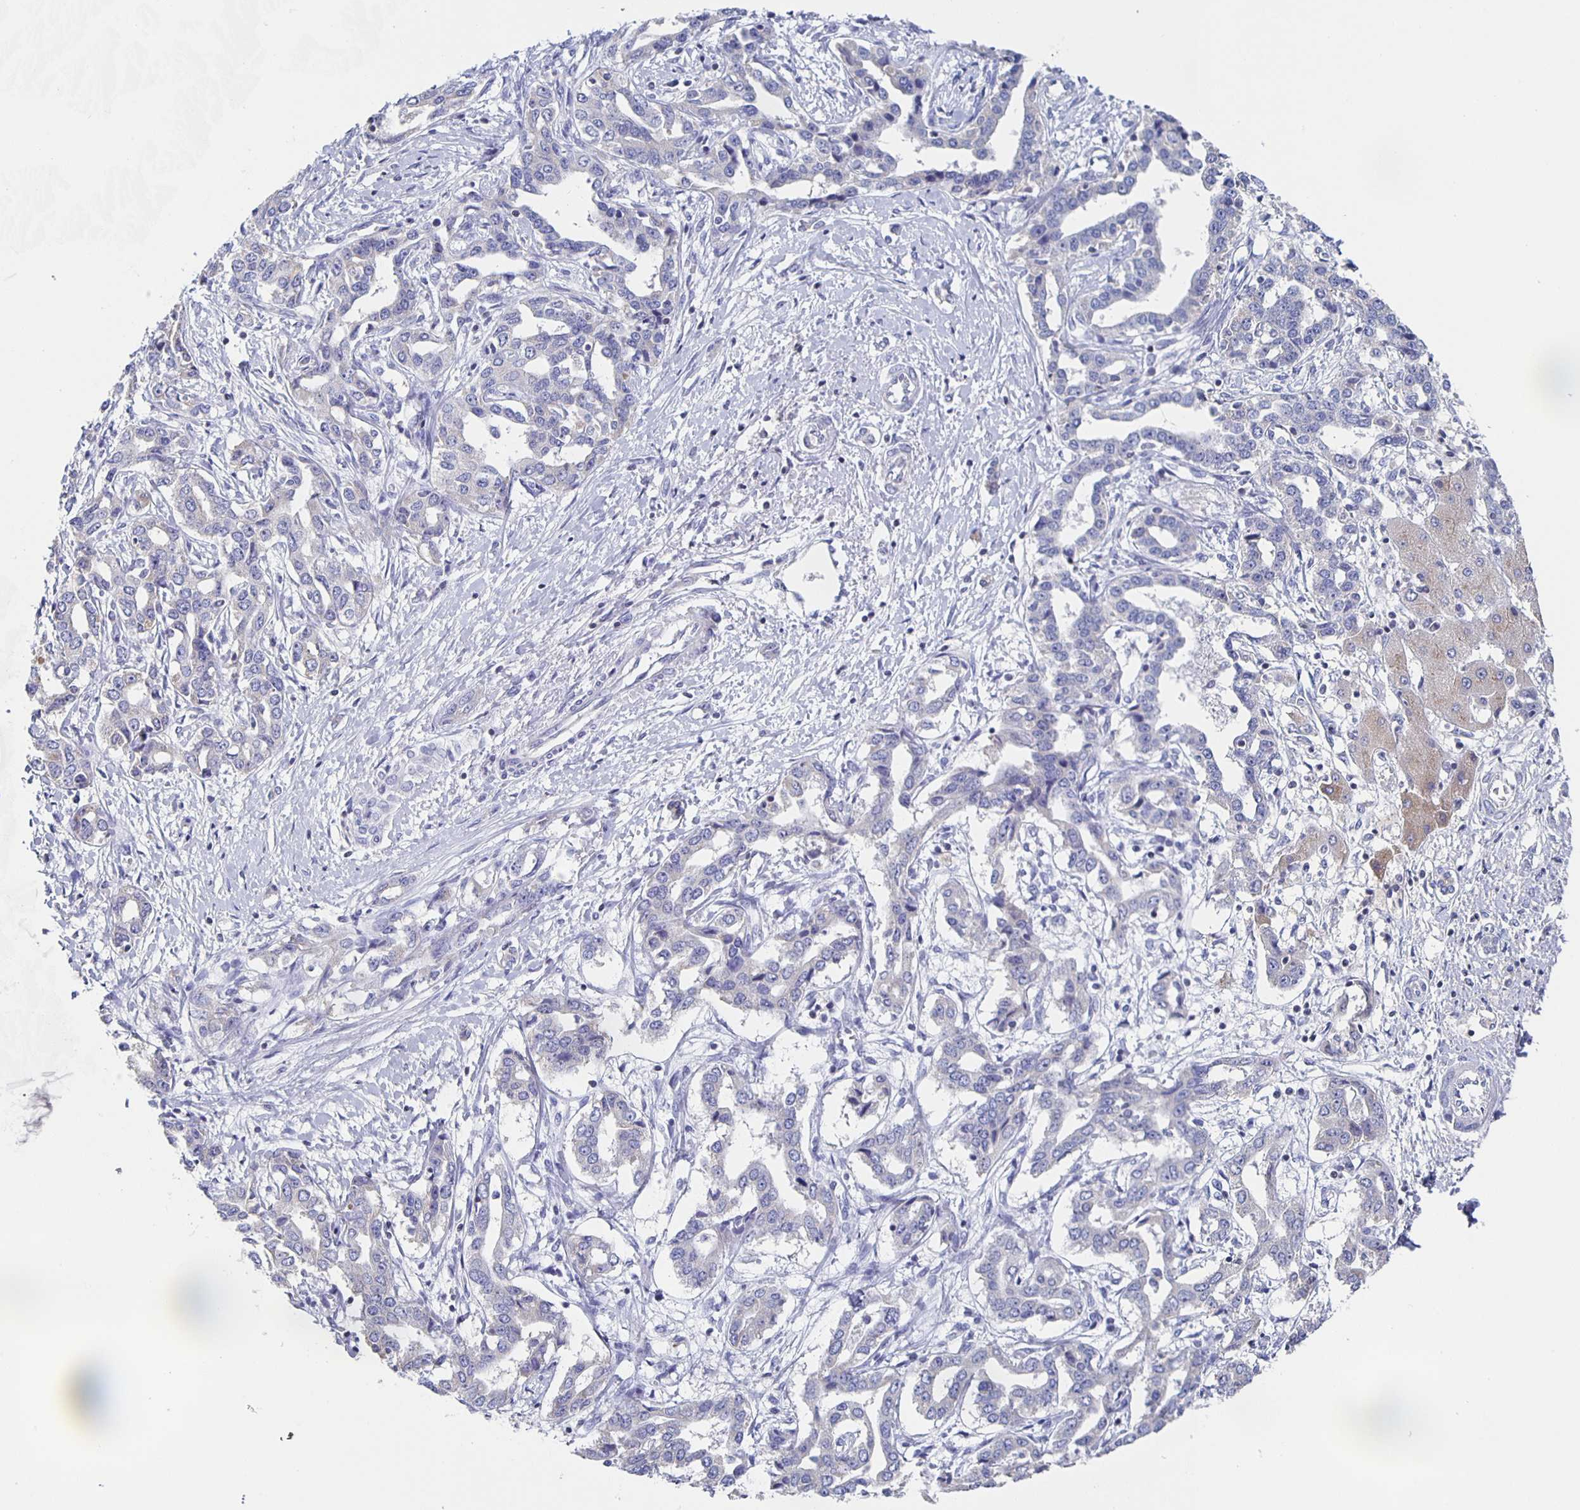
{"staining": {"intensity": "negative", "quantity": "none", "location": "none"}, "tissue": "liver cancer", "cell_type": "Tumor cells", "image_type": "cancer", "snomed": [{"axis": "morphology", "description": "Cholangiocarcinoma"}, {"axis": "topography", "description": "Liver"}], "caption": "There is no significant expression in tumor cells of liver cholangiocarcinoma.", "gene": "FGA", "patient": {"sex": "male", "age": 59}}